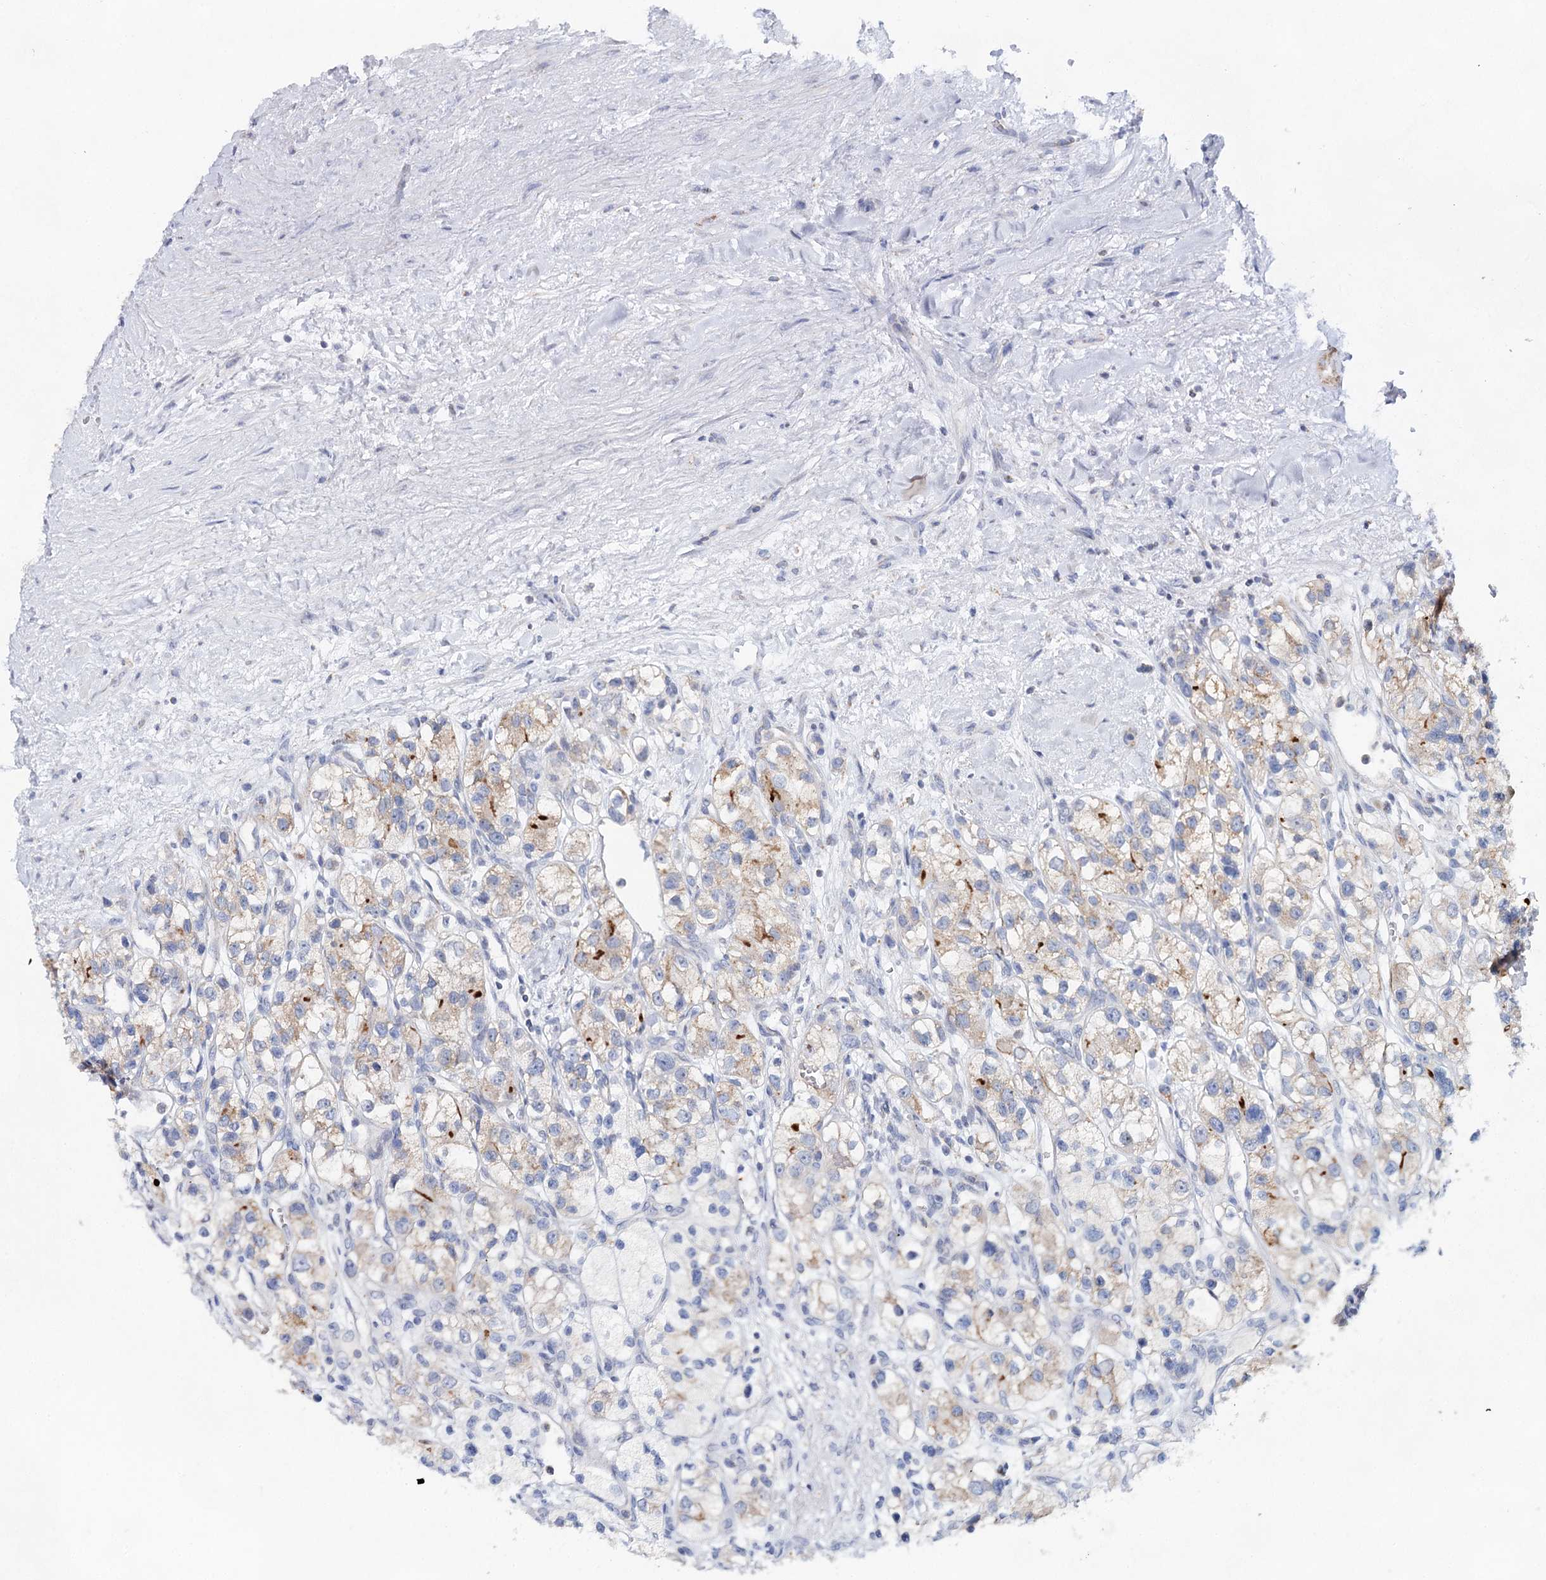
{"staining": {"intensity": "weak", "quantity": "<25%", "location": "cytoplasmic/membranous"}, "tissue": "renal cancer", "cell_type": "Tumor cells", "image_type": "cancer", "snomed": [{"axis": "morphology", "description": "Adenocarcinoma, NOS"}, {"axis": "topography", "description": "Kidney"}], "caption": "Adenocarcinoma (renal) stained for a protein using immunohistochemistry (IHC) displays no positivity tumor cells.", "gene": "XPO6", "patient": {"sex": "female", "age": 57}}